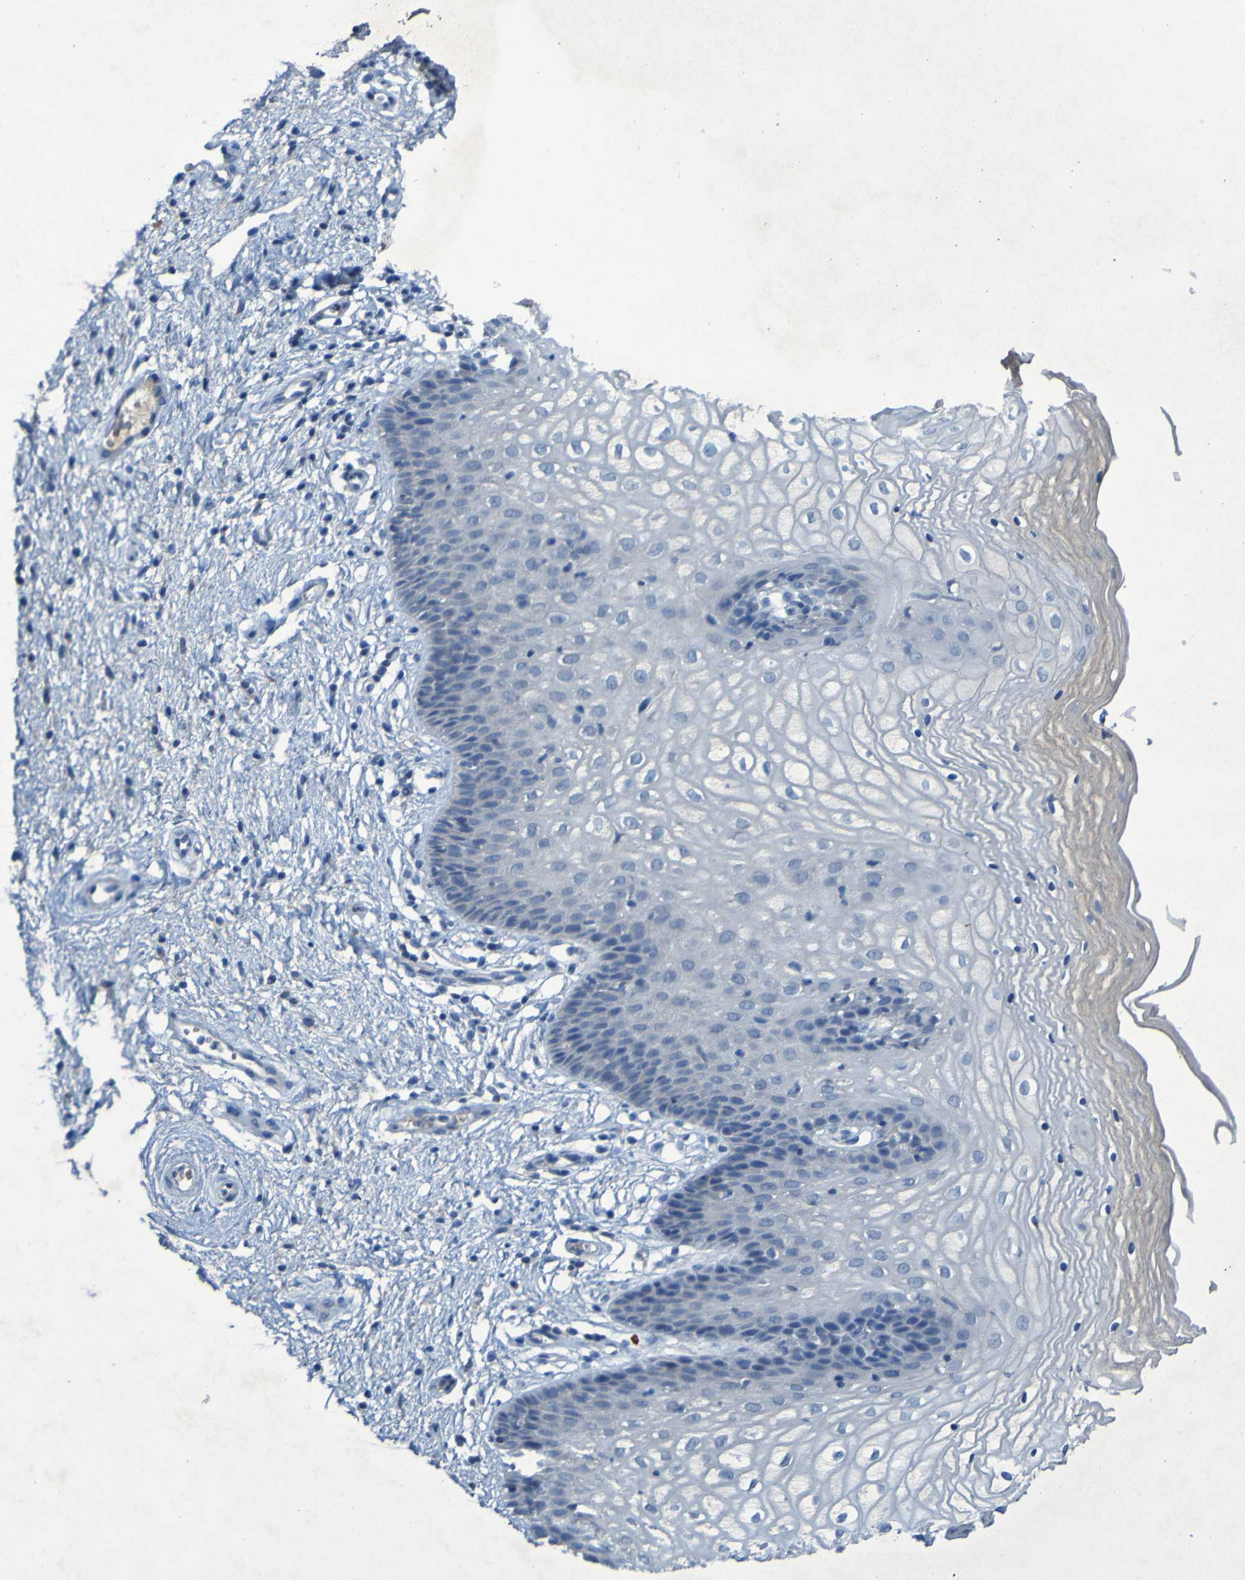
{"staining": {"intensity": "negative", "quantity": "none", "location": "none"}, "tissue": "vagina", "cell_type": "Squamous epithelial cells", "image_type": "normal", "snomed": [{"axis": "morphology", "description": "Normal tissue, NOS"}, {"axis": "topography", "description": "Vagina"}], "caption": "High power microscopy photomicrograph of an IHC micrograph of benign vagina, revealing no significant staining in squamous epithelial cells. (Brightfield microscopy of DAB (3,3'-diaminobenzidine) IHC at high magnification).", "gene": "SGK2", "patient": {"sex": "female", "age": 34}}